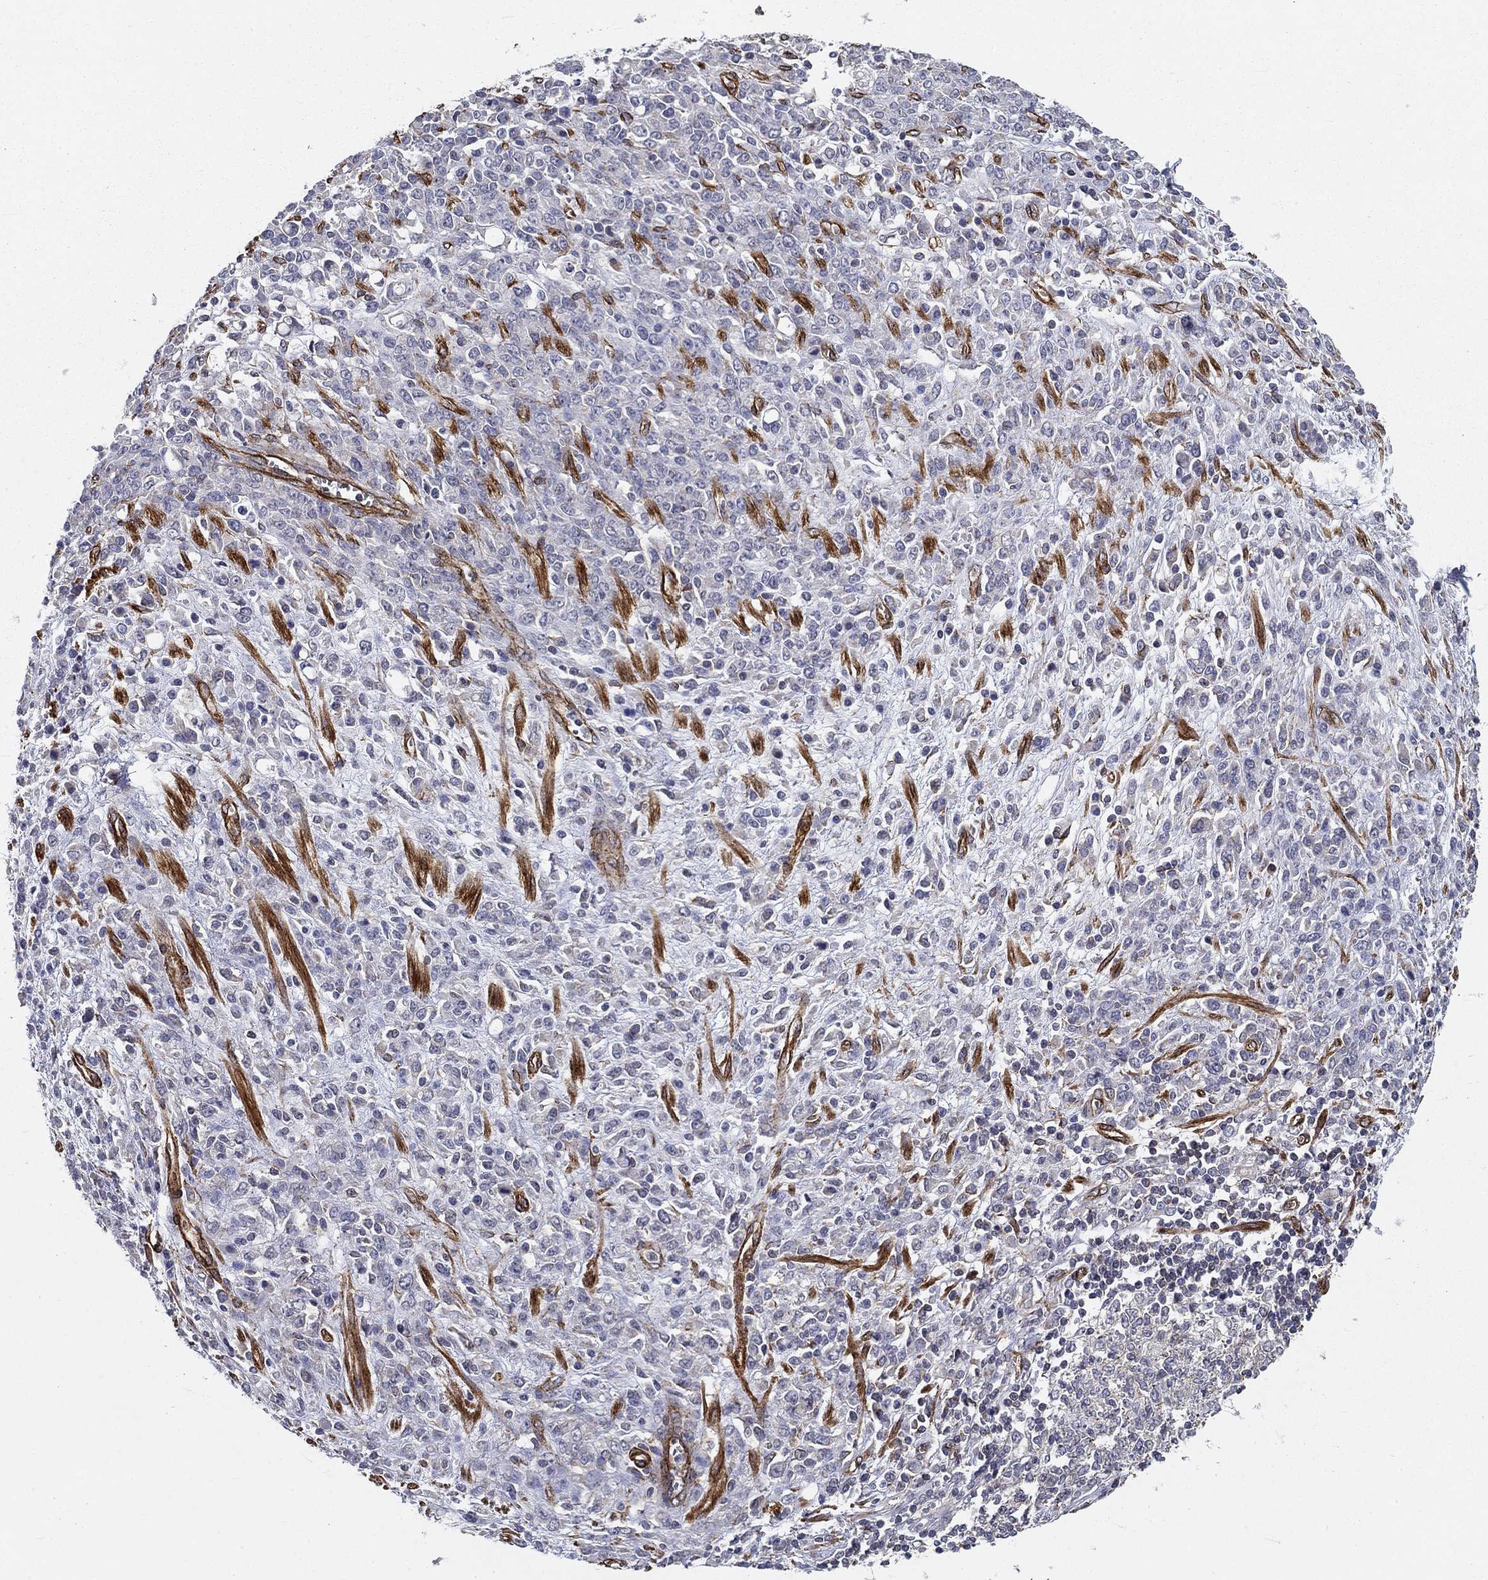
{"staining": {"intensity": "negative", "quantity": "none", "location": "none"}, "tissue": "stomach cancer", "cell_type": "Tumor cells", "image_type": "cancer", "snomed": [{"axis": "morphology", "description": "Adenocarcinoma, NOS"}, {"axis": "topography", "description": "Stomach"}], "caption": "The image shows no staining of tumor cells in adenocarcinoma (stomach).", "gene": "SYNC", "patient": {"sex": "female", "age": 57}}